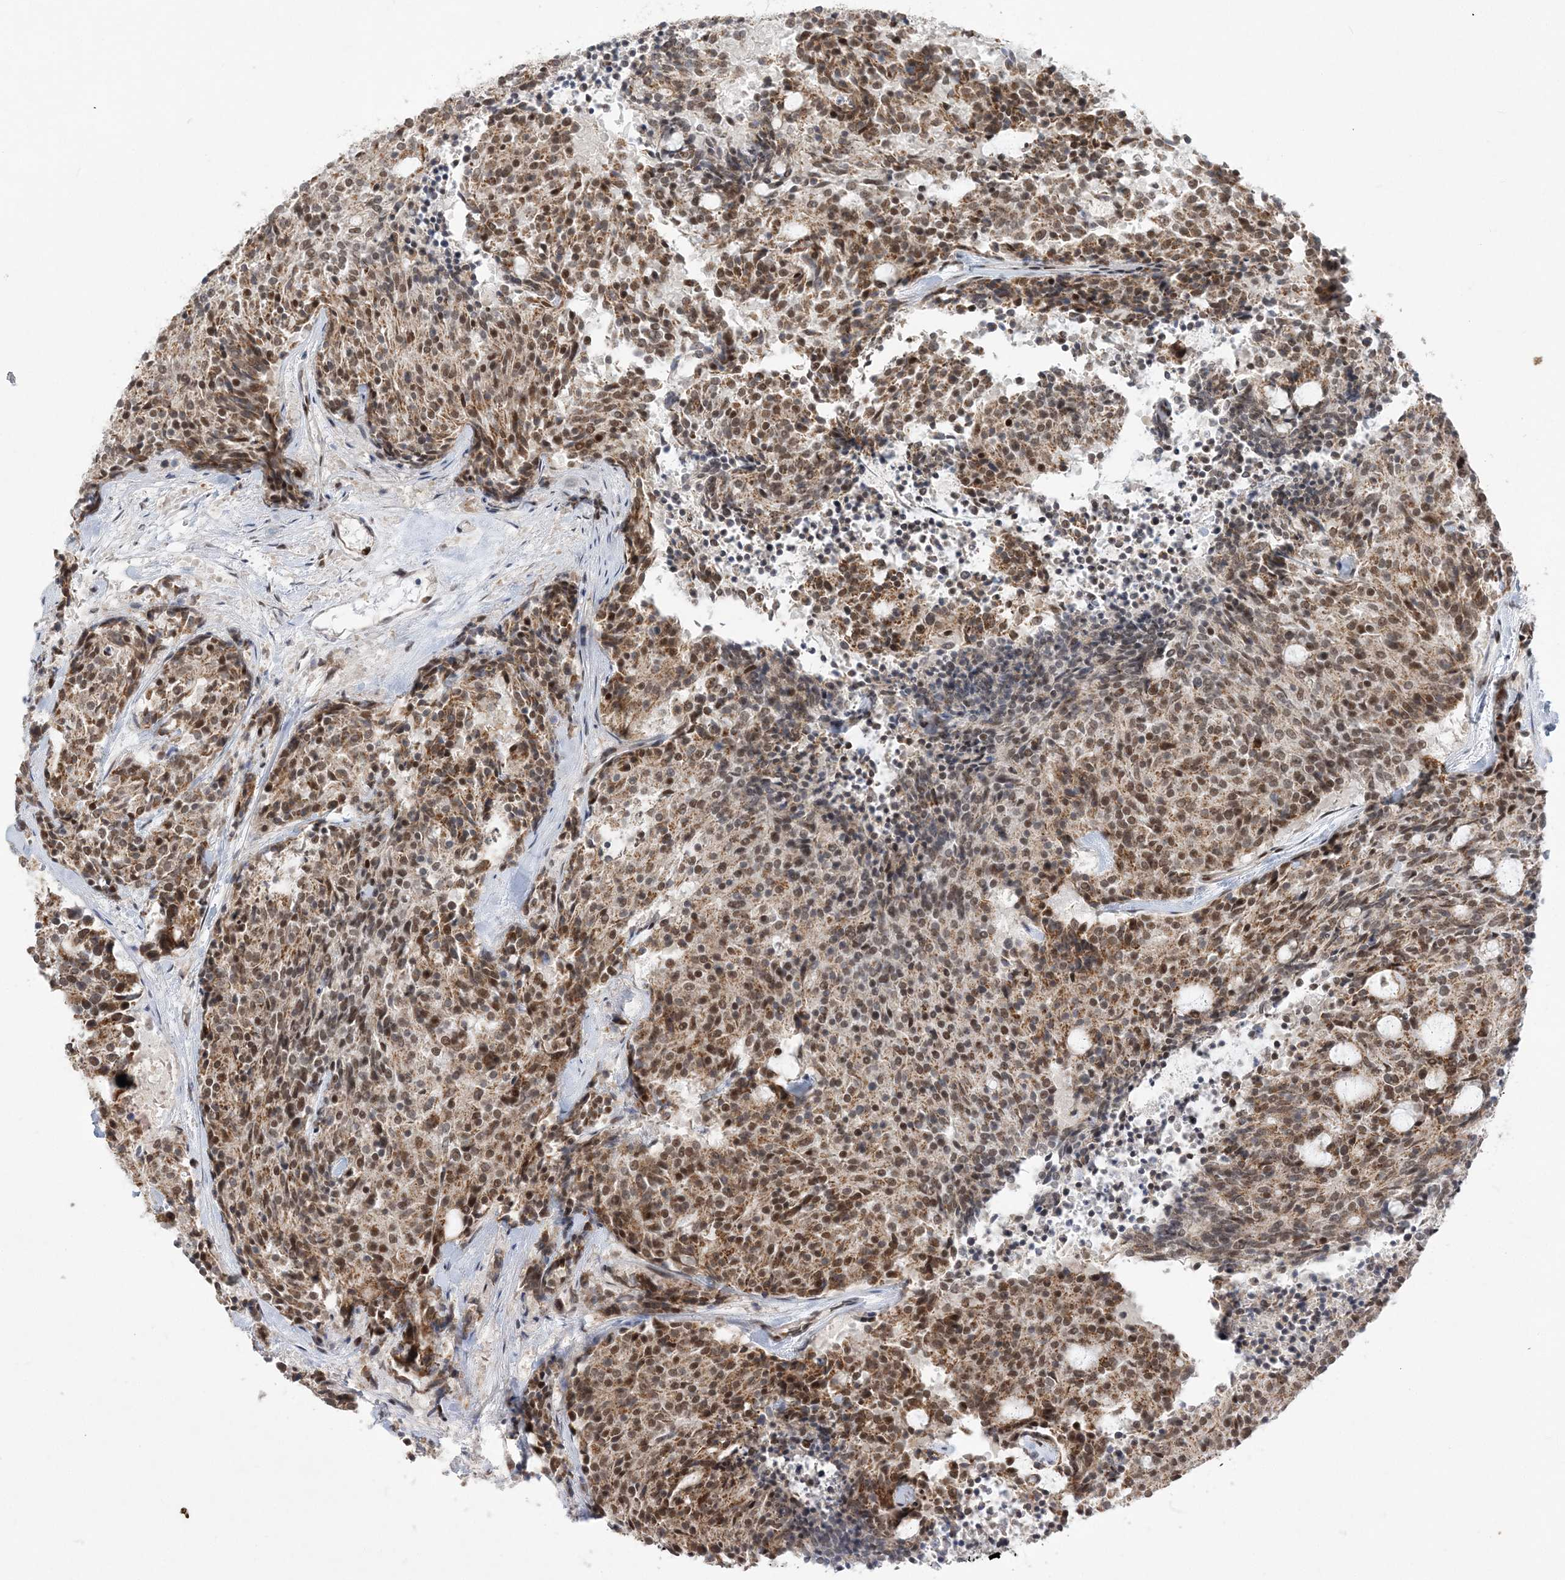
{"staining": {"intensity": "moderate", "quantity": ">75%", "location": "cytoplasmic/membranous,nuclear"}, "tissue": "carcinoid", "cell_type": "Tumor cells", "image_type": "cancer", "snomed": [{"axis": "morphology", "description": "Carcinoid, malignant, NOS"}, {"axis": "topography", "description": "Pancreas"}], "caption": "Immunohistochemistry micrograph of carcinoid (malignant) stained for a protein (brown), which reveals medium levels of moderate cytoplasmic/membranous and nuclear positivity in approximately >75% of tumor cells.", "gene": "WAC", "patient": {"sex": "female", "age": 54}}